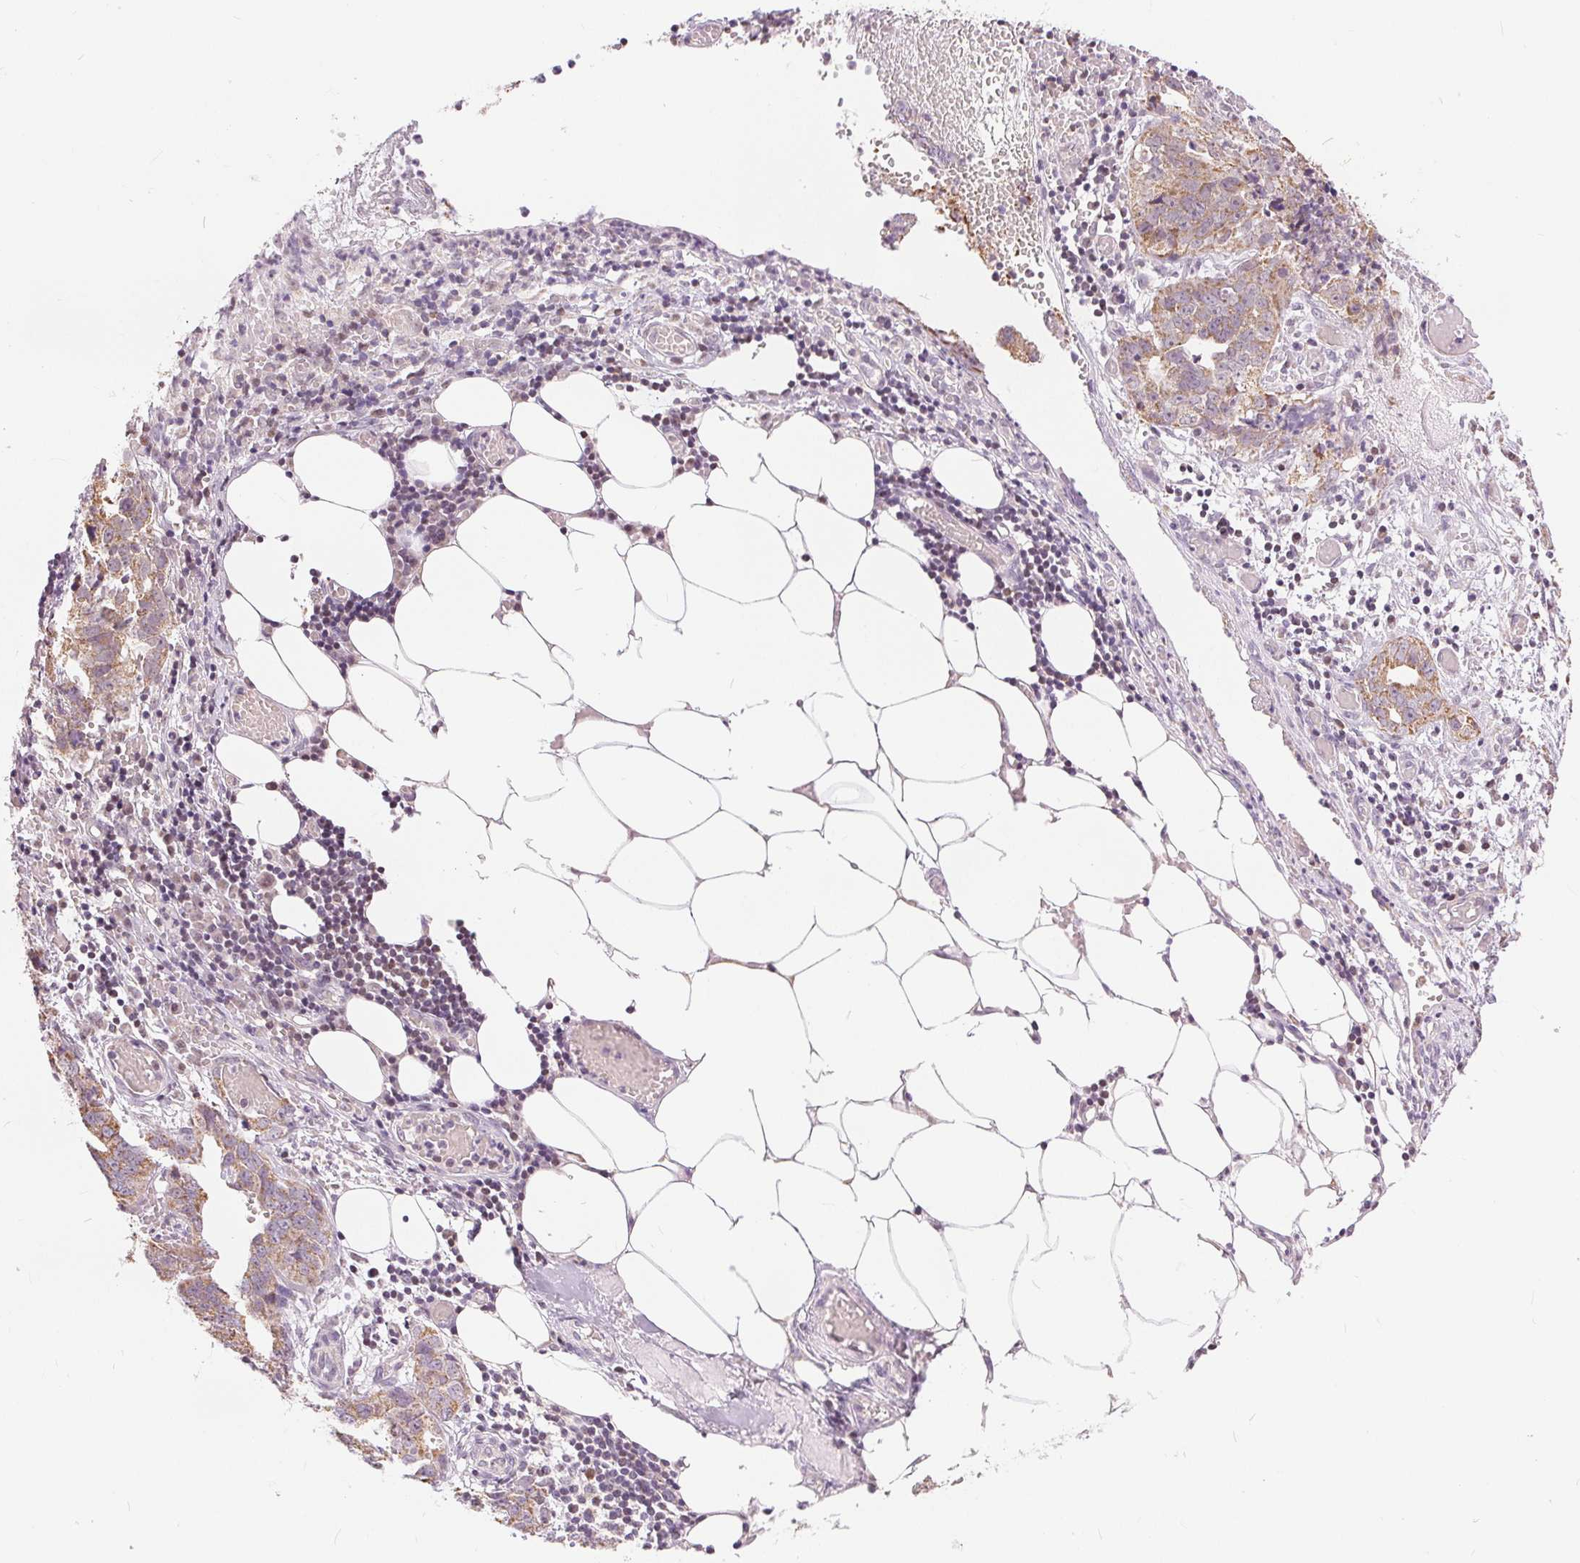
{"staining": {"intensity": "weak", "quantity": ">75%", "location": "cytoplasmic/membranous"}, "tissue": "ovarian cancer", "cell_type": "Tumor cells", "image_type": "cancer", "snomed": [{"axis": "morphology", "description": "Cystadenocarcinoma, serous, NOS"}, {"axis": "topography", "description": "Ovary"}], "caption": "Protein staining by immunohistochemistry (IHC) exhibits weak cytoplasmic/membranous expression in approximately >75% of tumor cells in ovarian cancer.", "gene": "POU2F2", "patient": {"sex": "female", "age": 75}}